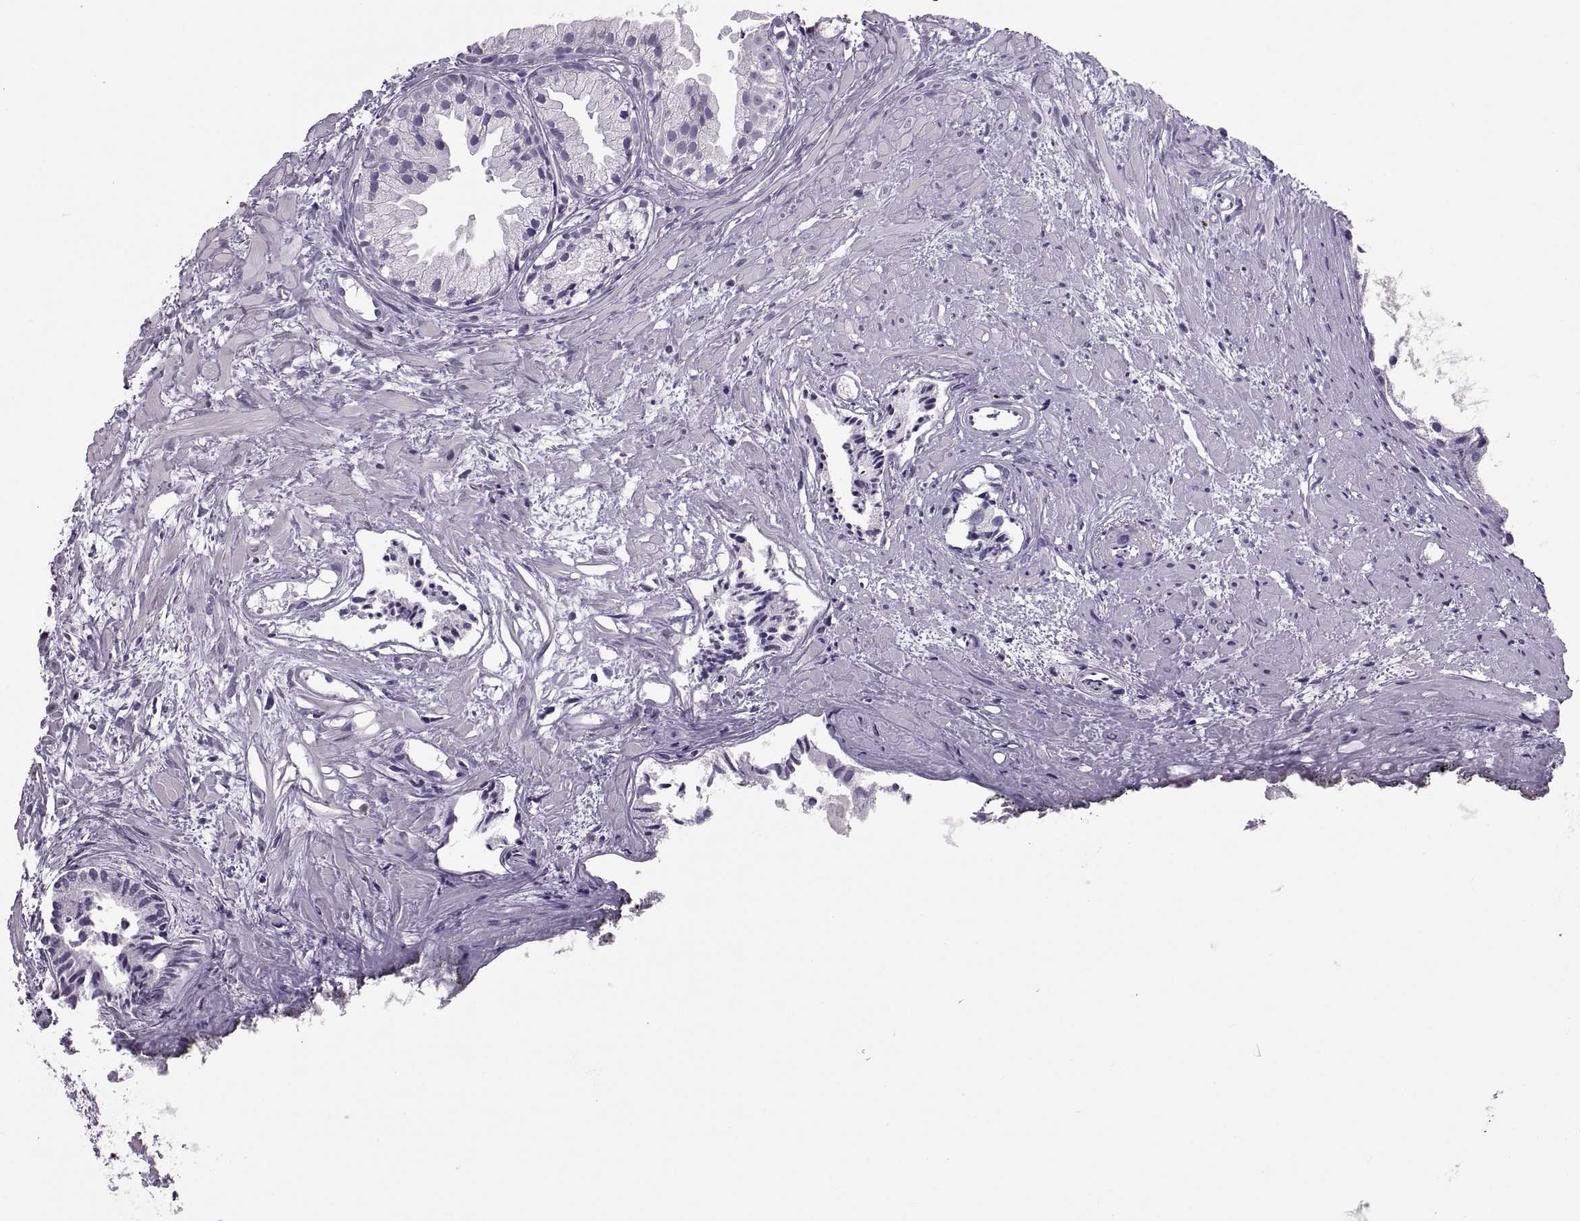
{"staining": {"intensity": "negative", "quantity": "none", "location": "none"}, "tissue": "prostate cancer", "cell_type": "Tumor cells", "image_type": "cancer", "snomed": [{"axis": "morphology", "description": "Adenocarcinoma, High grade"}, {"axis": "topography", "description": "Prostate"}], "caption": "Prostate cancer (high-grade adenocarcinoma) stained for a protein using IHC exhibits no positivity tumor cells.", "gene": "QRICH2", "patient": {"sex": "male", "age": 79}}